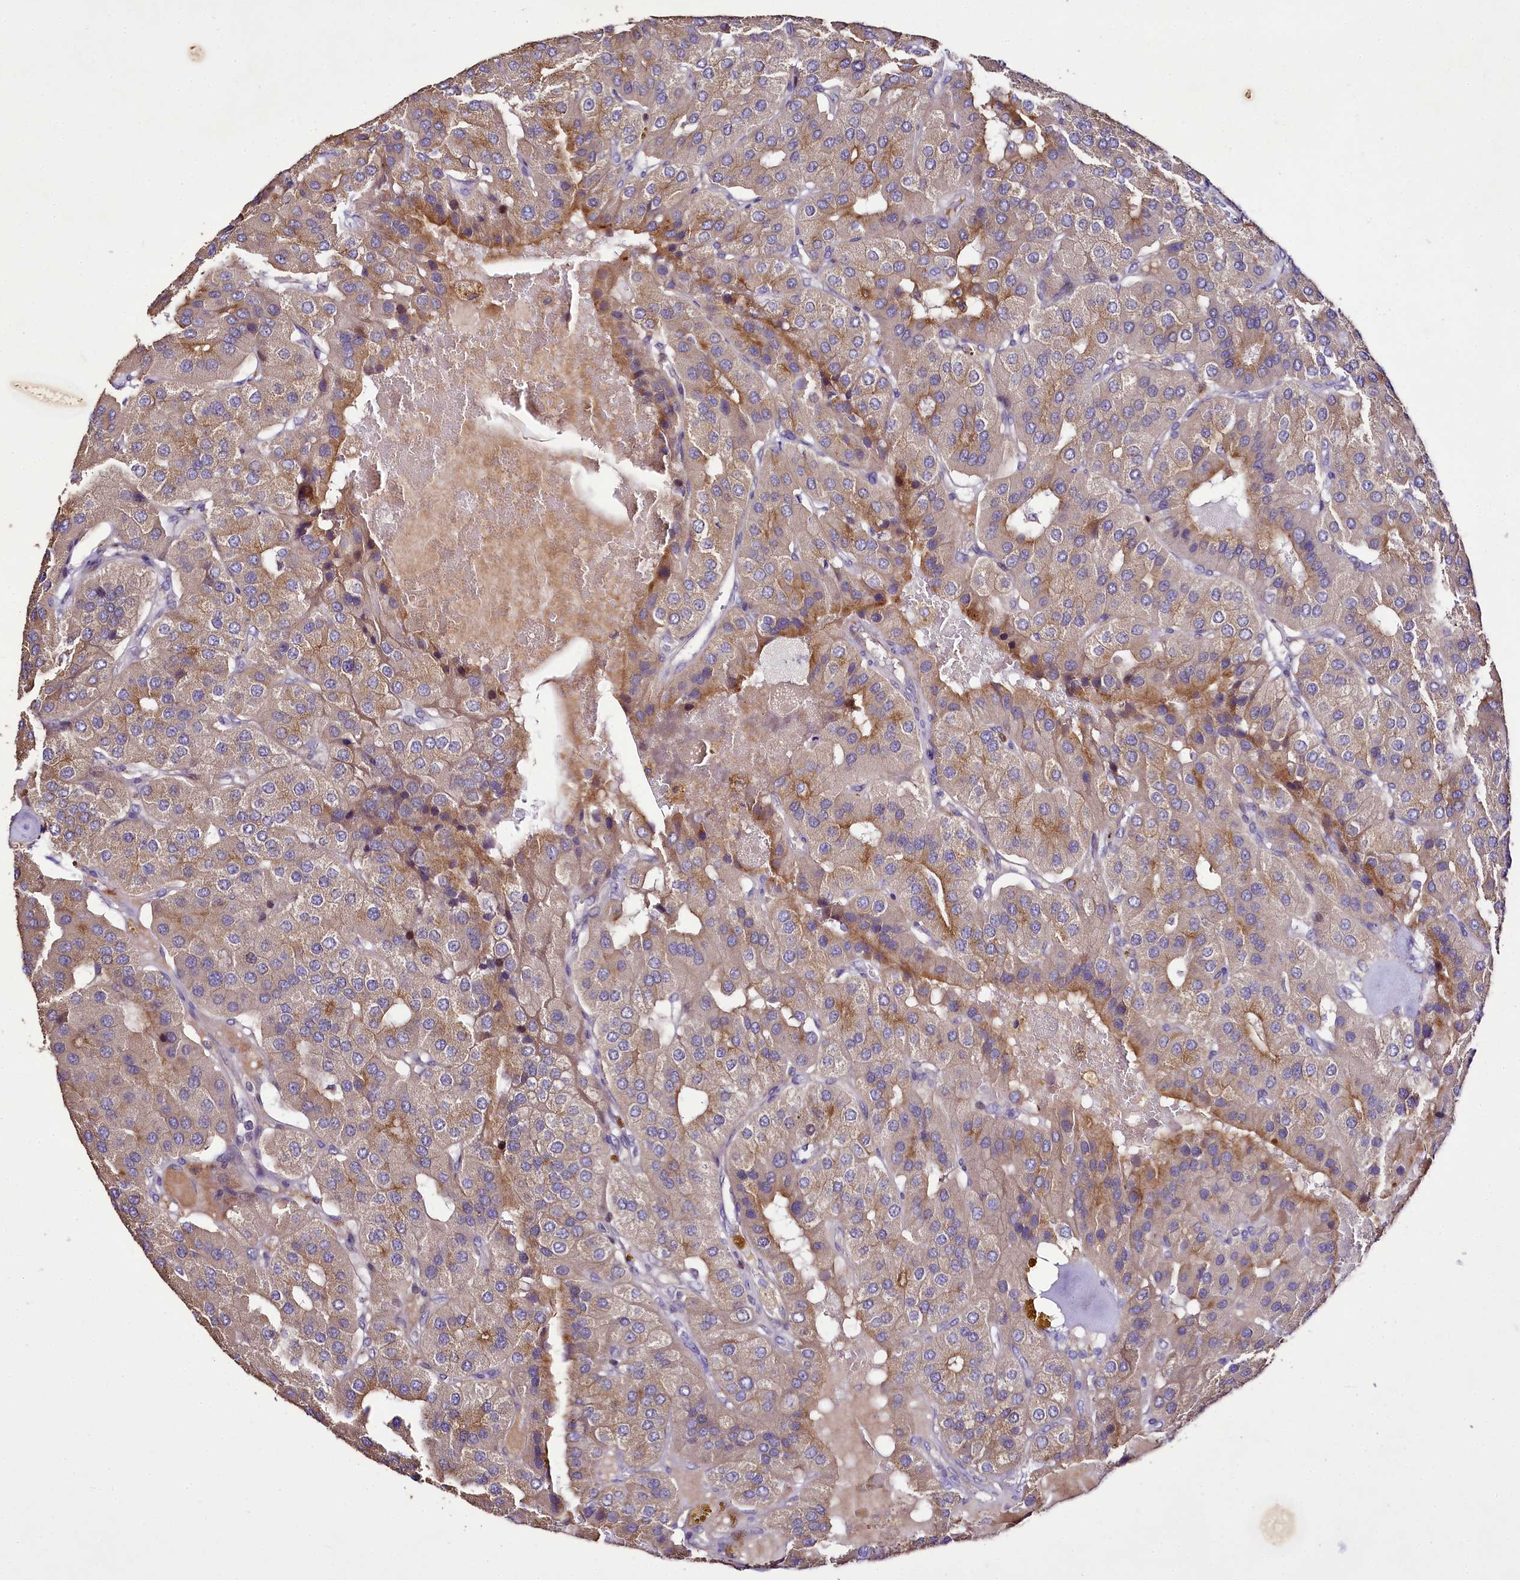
{"staining": {"intensity": "moderate", "quantity": "<25%", "location": "cytoplasmic/membranous"}, "tissue": "parathyroid gland", "cell_type": "Glandular cells", "image_type": "normal", "snomed": [{"axis": "morphology", "description": "Normal tissue, NOS"}, {"axis": "morphology", "description": "Adenoma, NOS"}, {"axis": "topography", "description": "Parathyroid gland"}], "caption": "Immunohistochemical staining of normal parathyroid gland demonstrates low levels of moderate cytoplasmic/membranous expression in about <25% of glandular cells.", "gene": "ZC3H12C", "patient": {"sex": "female", "age": 86}}